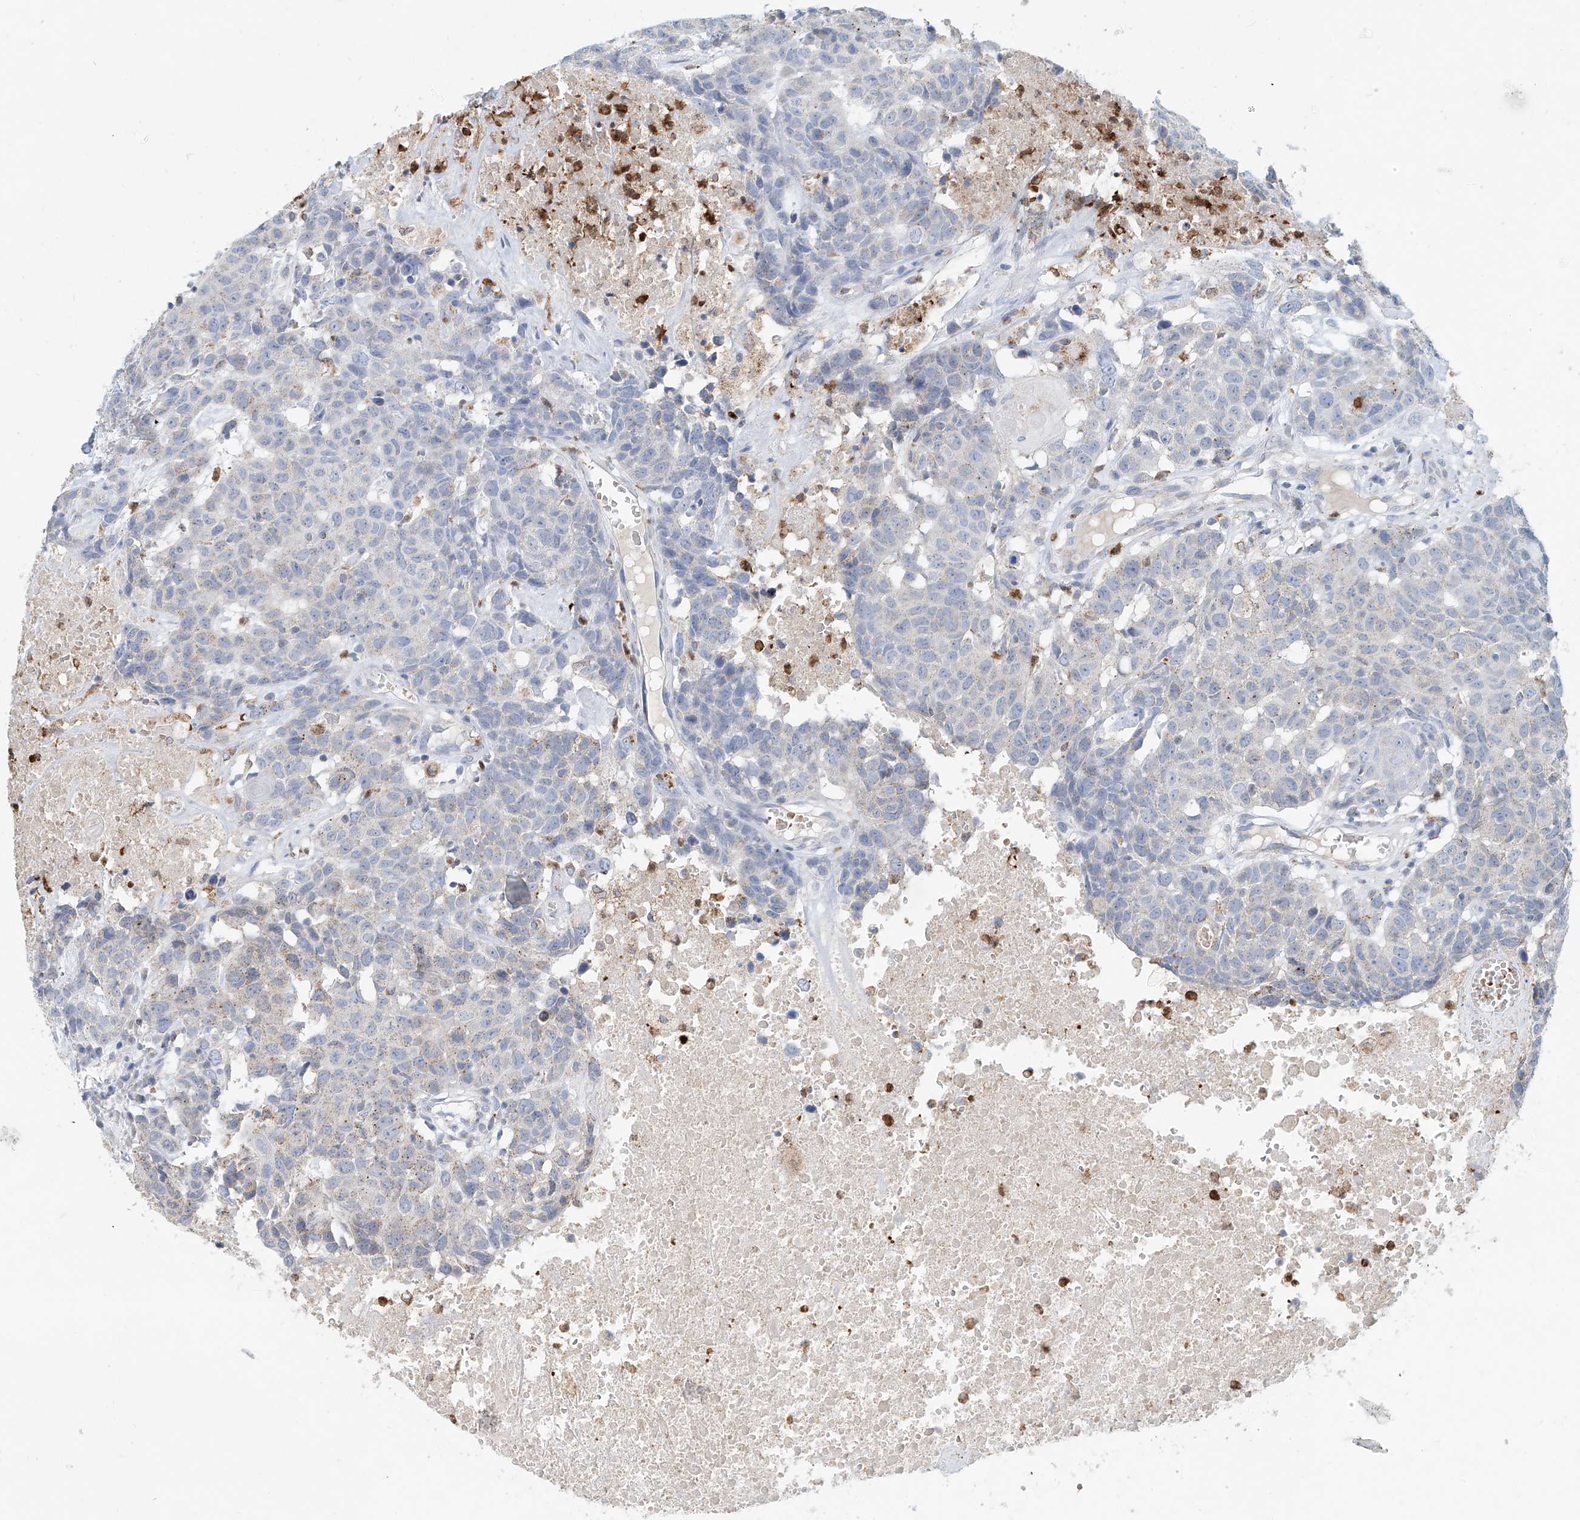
{"staining": {"intensity": "weak", "quantity": "<25%", "location": "cytoplasmic/membranous"}, "tissue": "head and neck cancer", "cell_type": "Tumor cells", "image_type": "cancer", "snomed": [{"axis": "morphology", "description": "Squamous cell carcinoma, NOS"}, {"axis": "topography", "description": "Head-Neck"}], "caption": "Tumor cells are negative for brown protein staining in head and neck cancer.", "gene": "PTPRA", "patient": {"sex": "male", "age": 66}}